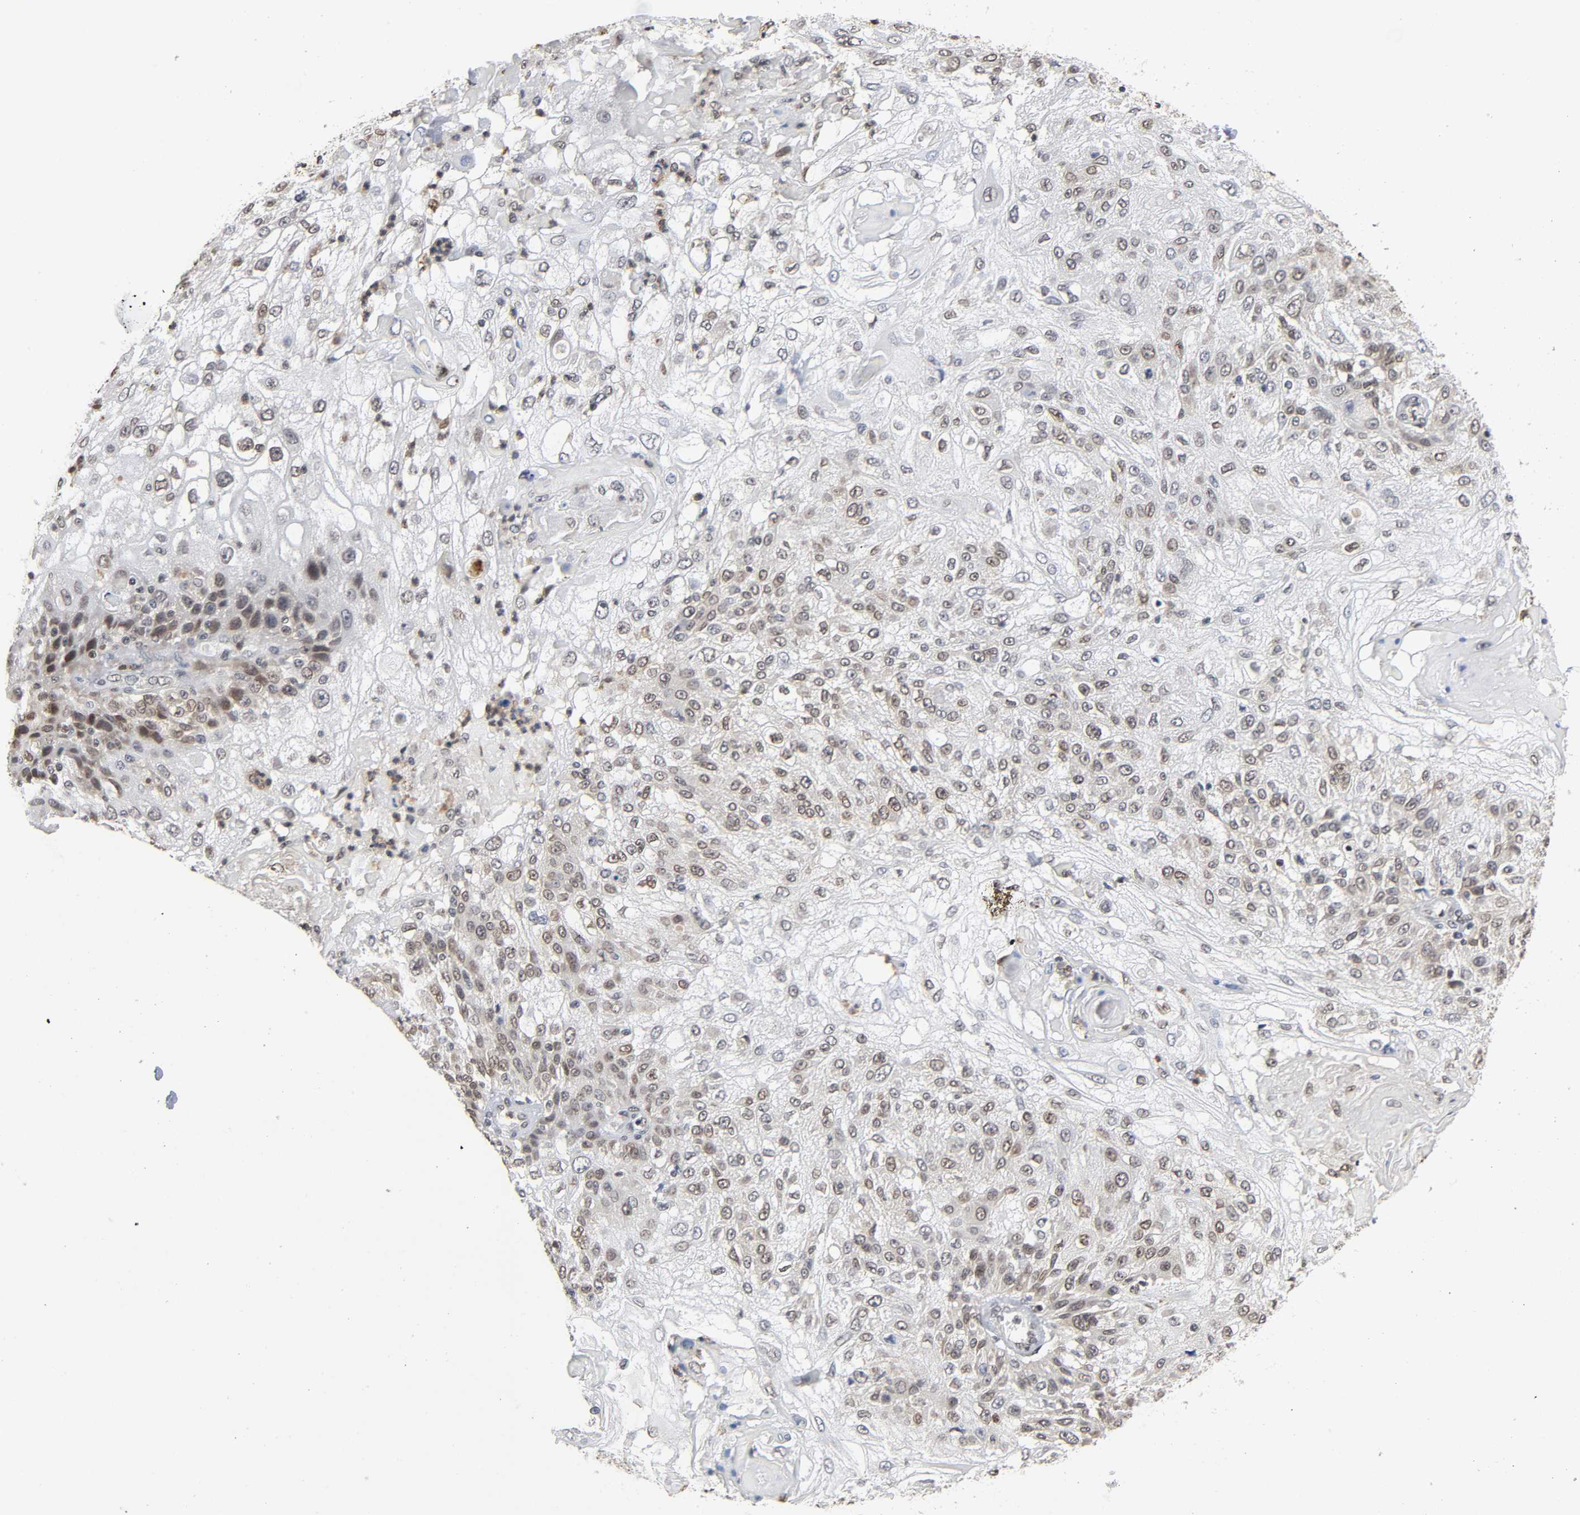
{"staining": {"intensity": "moderate", "quantity": ">75%", "location": "nuclear"}, "tissue": "skin cancer", "cell_type": "Tumor cells", "image_type": "cancer", "snomed": [{"axis": "morphology", "description": "Normal tissue, NOS"}, {"axis": "morphology", "description": "Squamous cell carcinoma, NOS"}, {"axis": "topography", "description": "Skin"}], "caption": "Tumor cells reveal medium levels of moderate nuclear staining in about >75% of cells in skin squamous cell carcinoma. (DAB (3,3'-diaminobenzidine) = brown stain, brightfield microscopy at high magnification).", "gene": "SUMO1", "patient": {"sex": "female", "age": 83}}